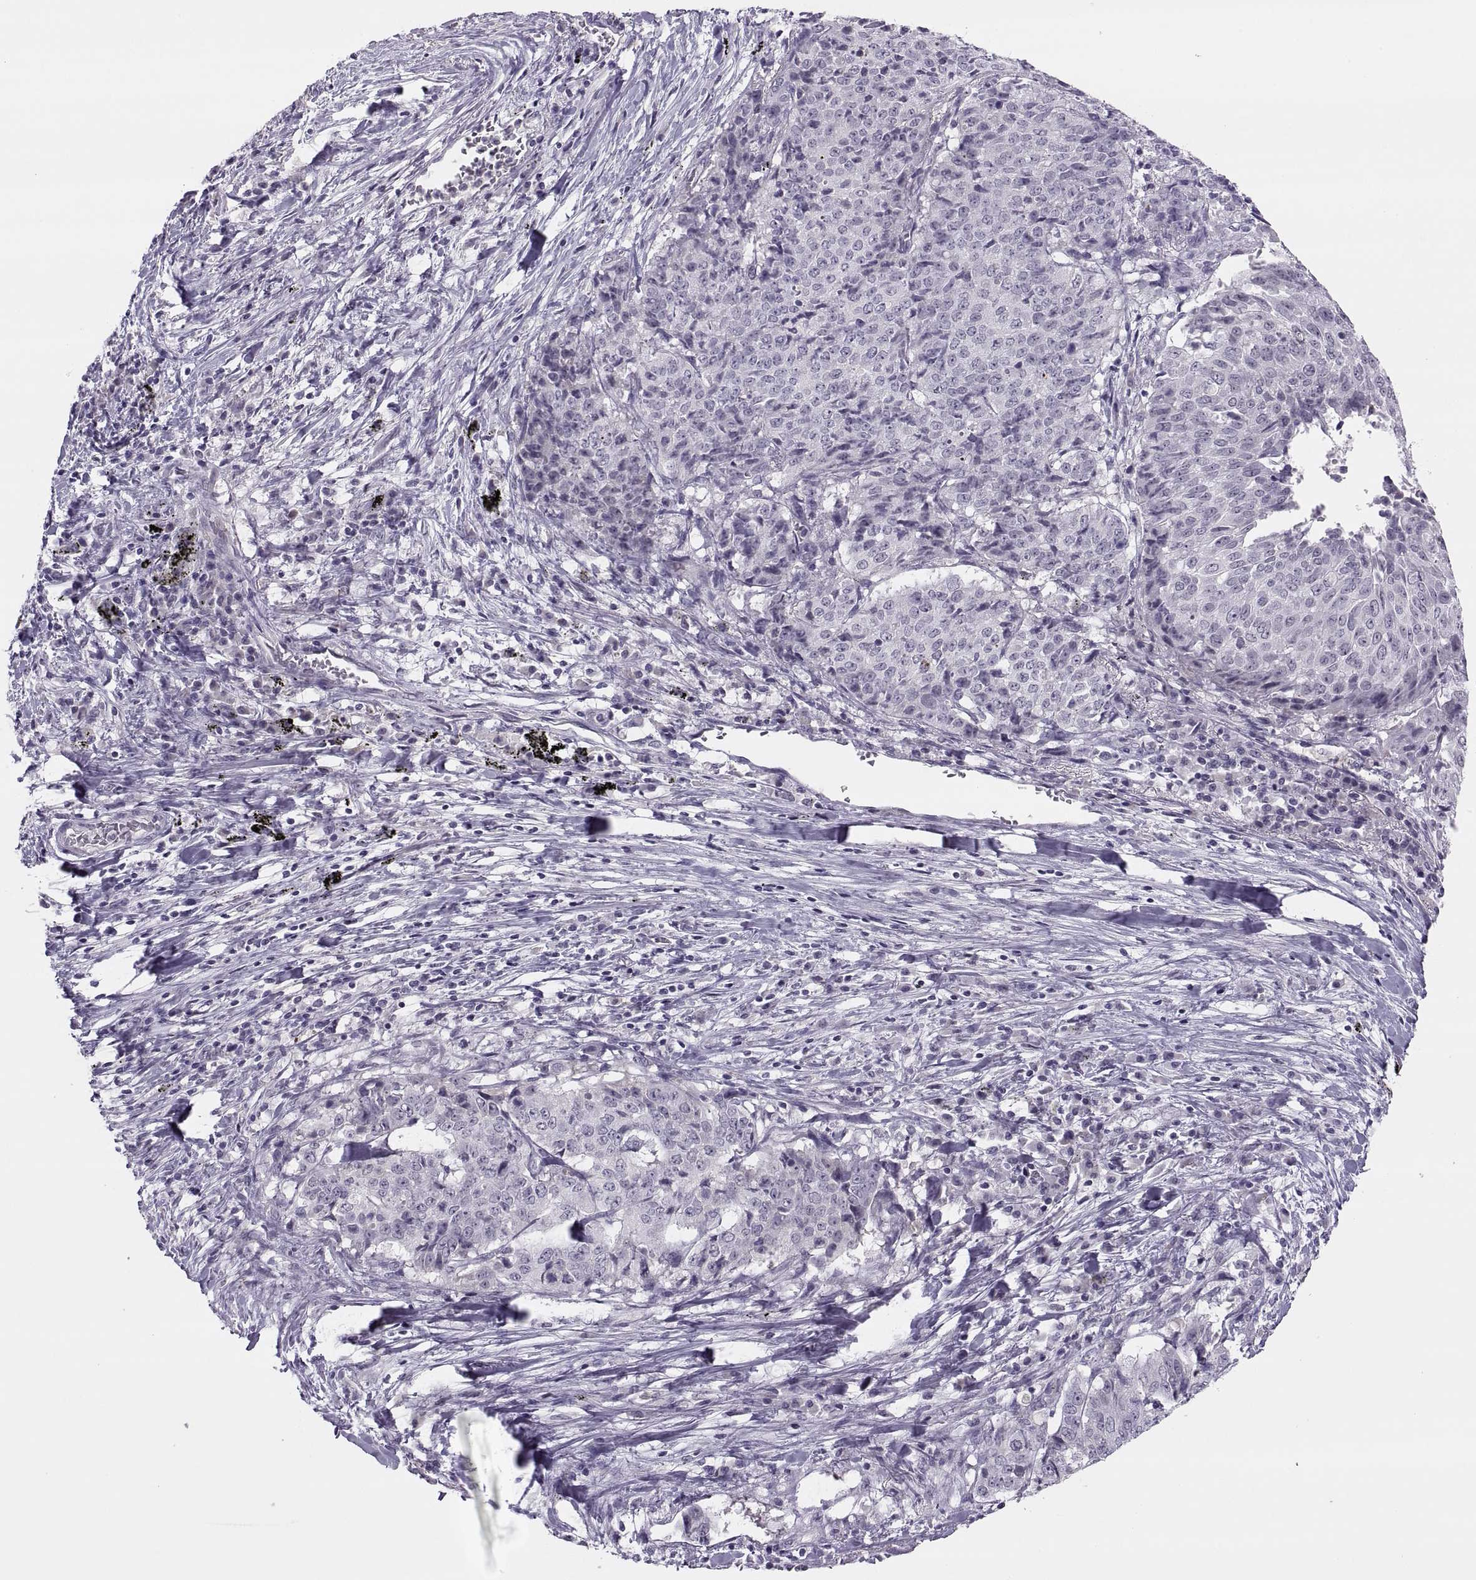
{"staining": {"intensity": "negative", "quantity": "none", "location": "none"}, "tissue": "lung cancer", "cell_type": "Tumor cells", "image_type": "cancer", "snomed": [{"axis": "morphology", "description": "Normal tissue, NOS"}, {"axis": "morphology", "description": "Squamous cell carcinoma, NOS"}, {"axis": "topography", "description": "Bronchus"}, {"axis": "topography", "description": "Lung"}], "caption": "Tumor cells are negative for brown protein staining in squamous cell carcinoma (lung).", "gene": "CHCT1", "patient": {"sex": "male", "age": 64}}